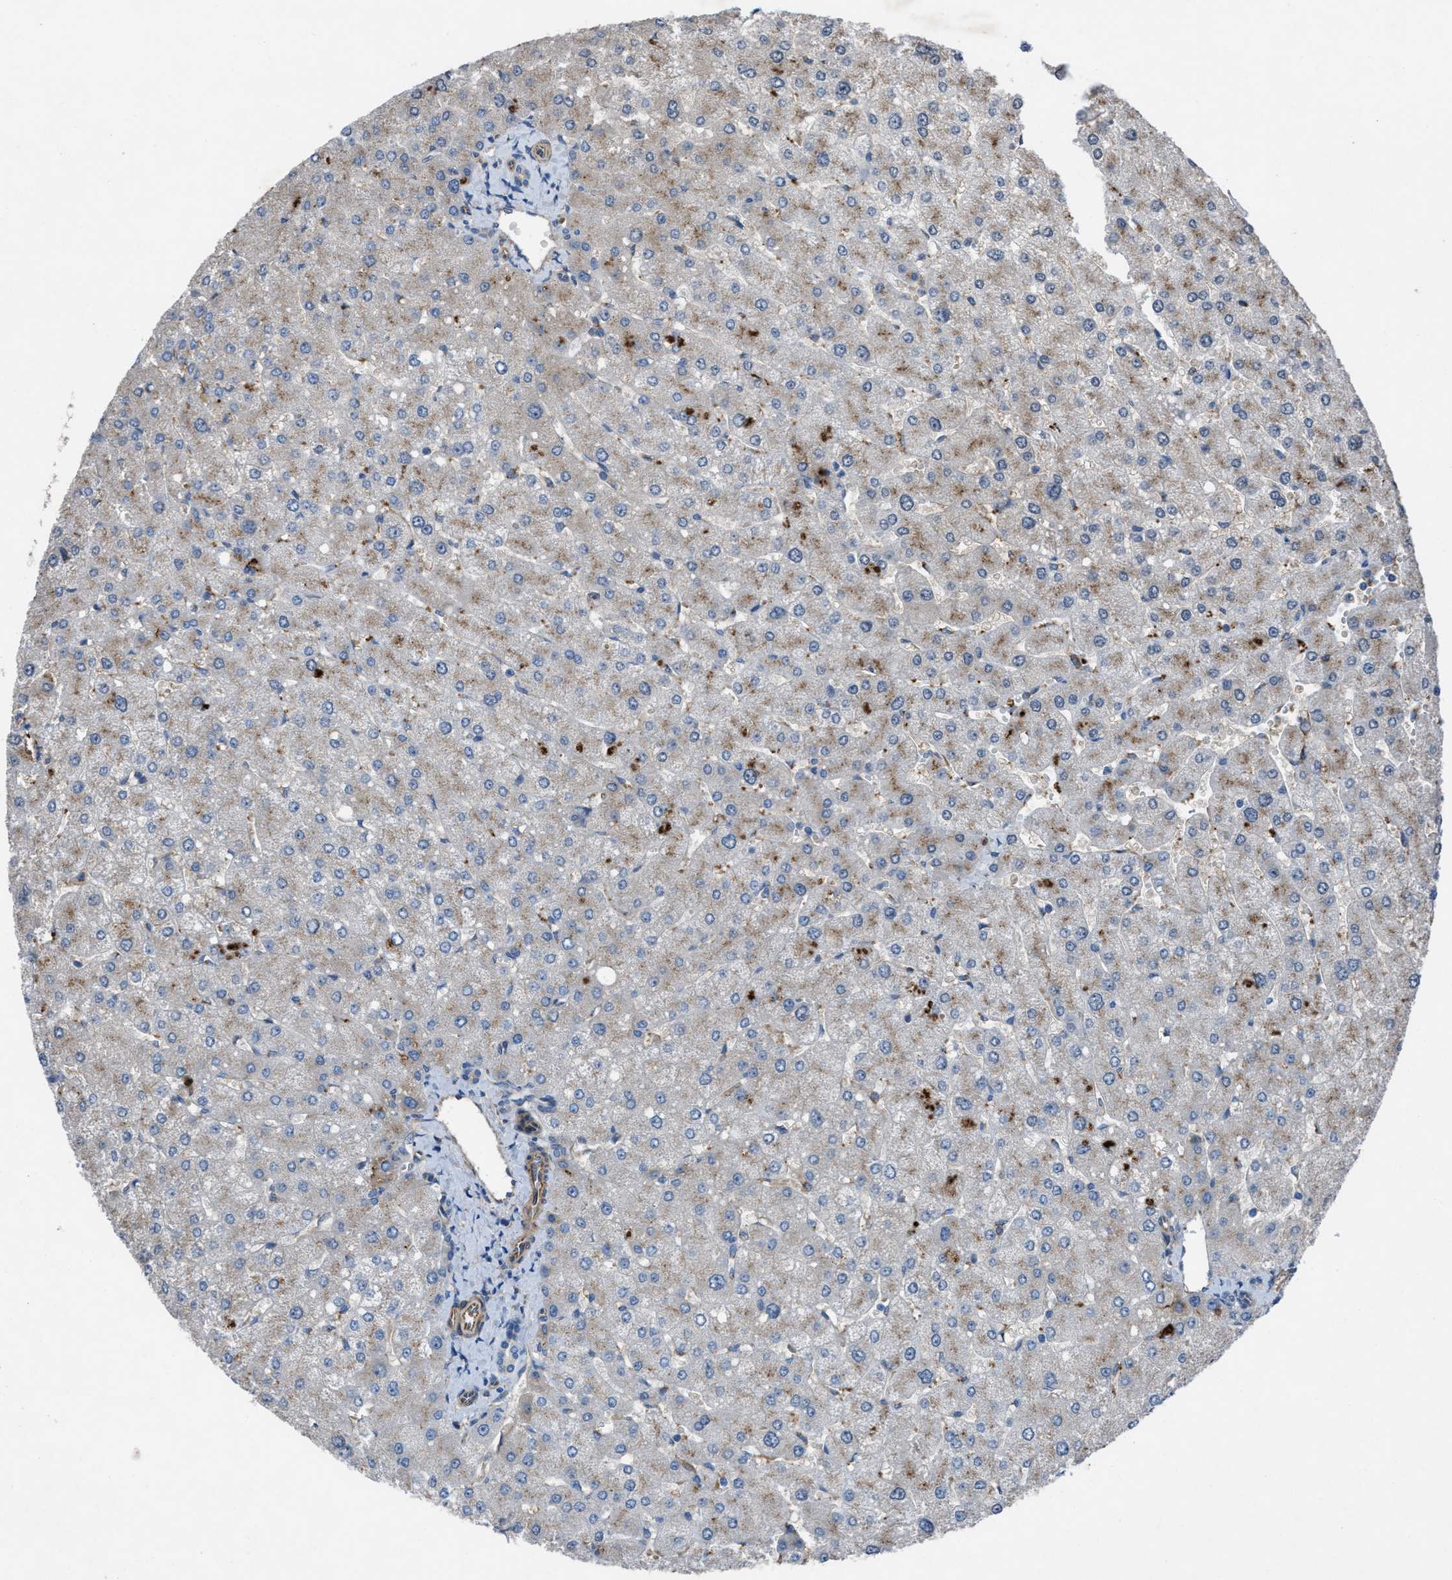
{"staining": {"intensity": "weak", "quantity": "25%-75%", "location": "cytoplasmic/membranous"}, "tissue": "liver", "cell_type": "Cholangiocytes", "image_type": "normal", "snomed": [{"axis": "morphology", "description": "Normal tissue, NOS"}, {"axis": "topography", "description": "Liver"}], "caption": "This photomicrograph shows IHC staining of unremarkable human liver, with low weak cytoplasmic/membranous positivity in about 25%-75% of cholangiocytes.", "gene": "SLC6A9", "patient": {"sex": "male", "age": 55}}